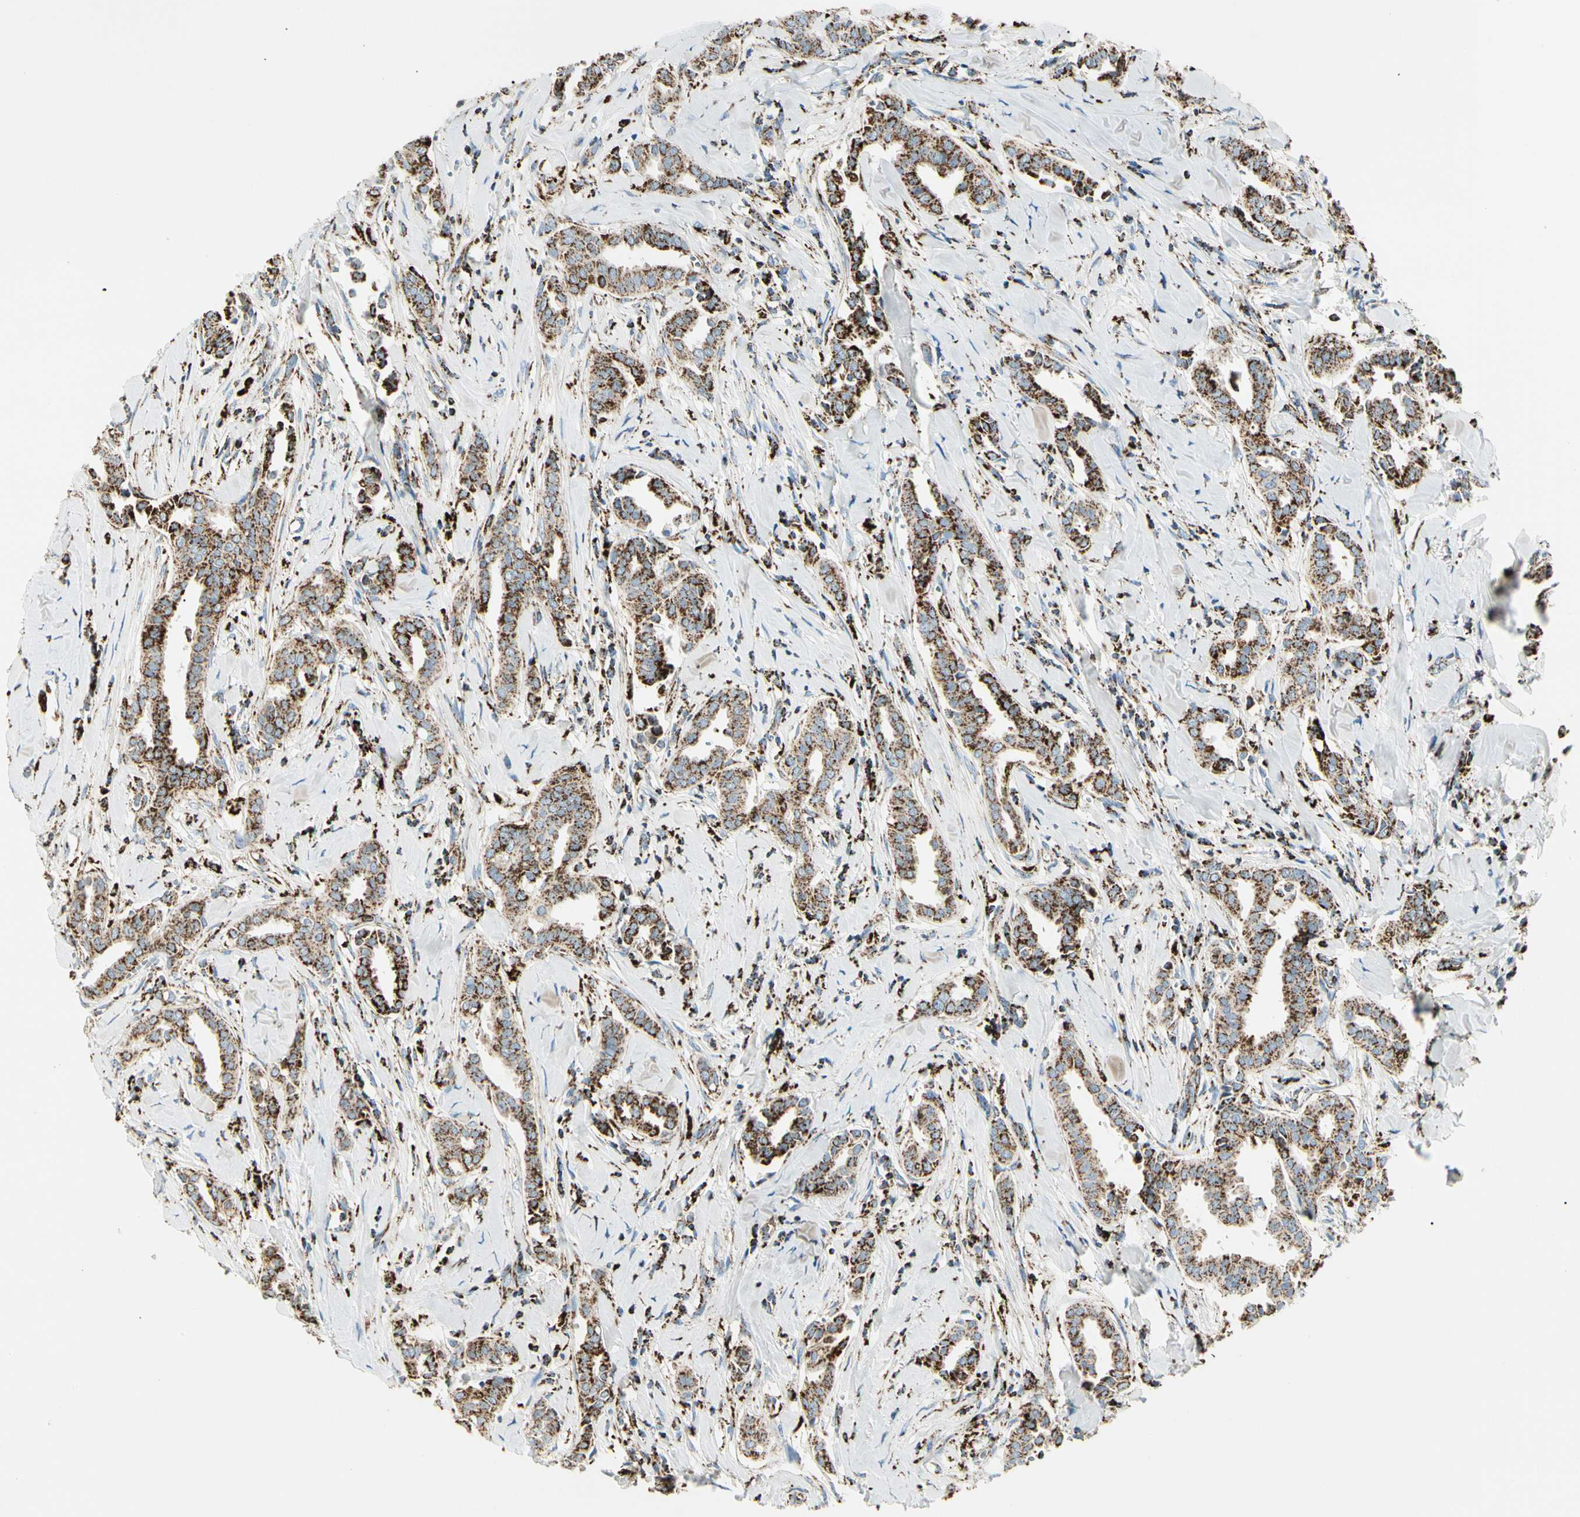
{"staining": {"intensity": "strong", "quantity": ">75%", "location": "cytoplasmic/membranous"}, "tissue": "head and neck cancer", "cell_type": "Tumor cells", "image_type": "cancer", "snomed": [{"axis": "morphology", "description": "Adenocarcinoma, NOS"}, {"axis": "topography", "description": "Salivary gland"}, {"axis": "topography", "description": "Head-Neck"}], "caption": "Immunohistochemistry of head and neck adenocarcinoma shows high levels of strong cytoplasmic/membranous positivity in about >75% of tumor cells.", "gene": "ME2", "patient": {"sex": "female", "age": 59}}